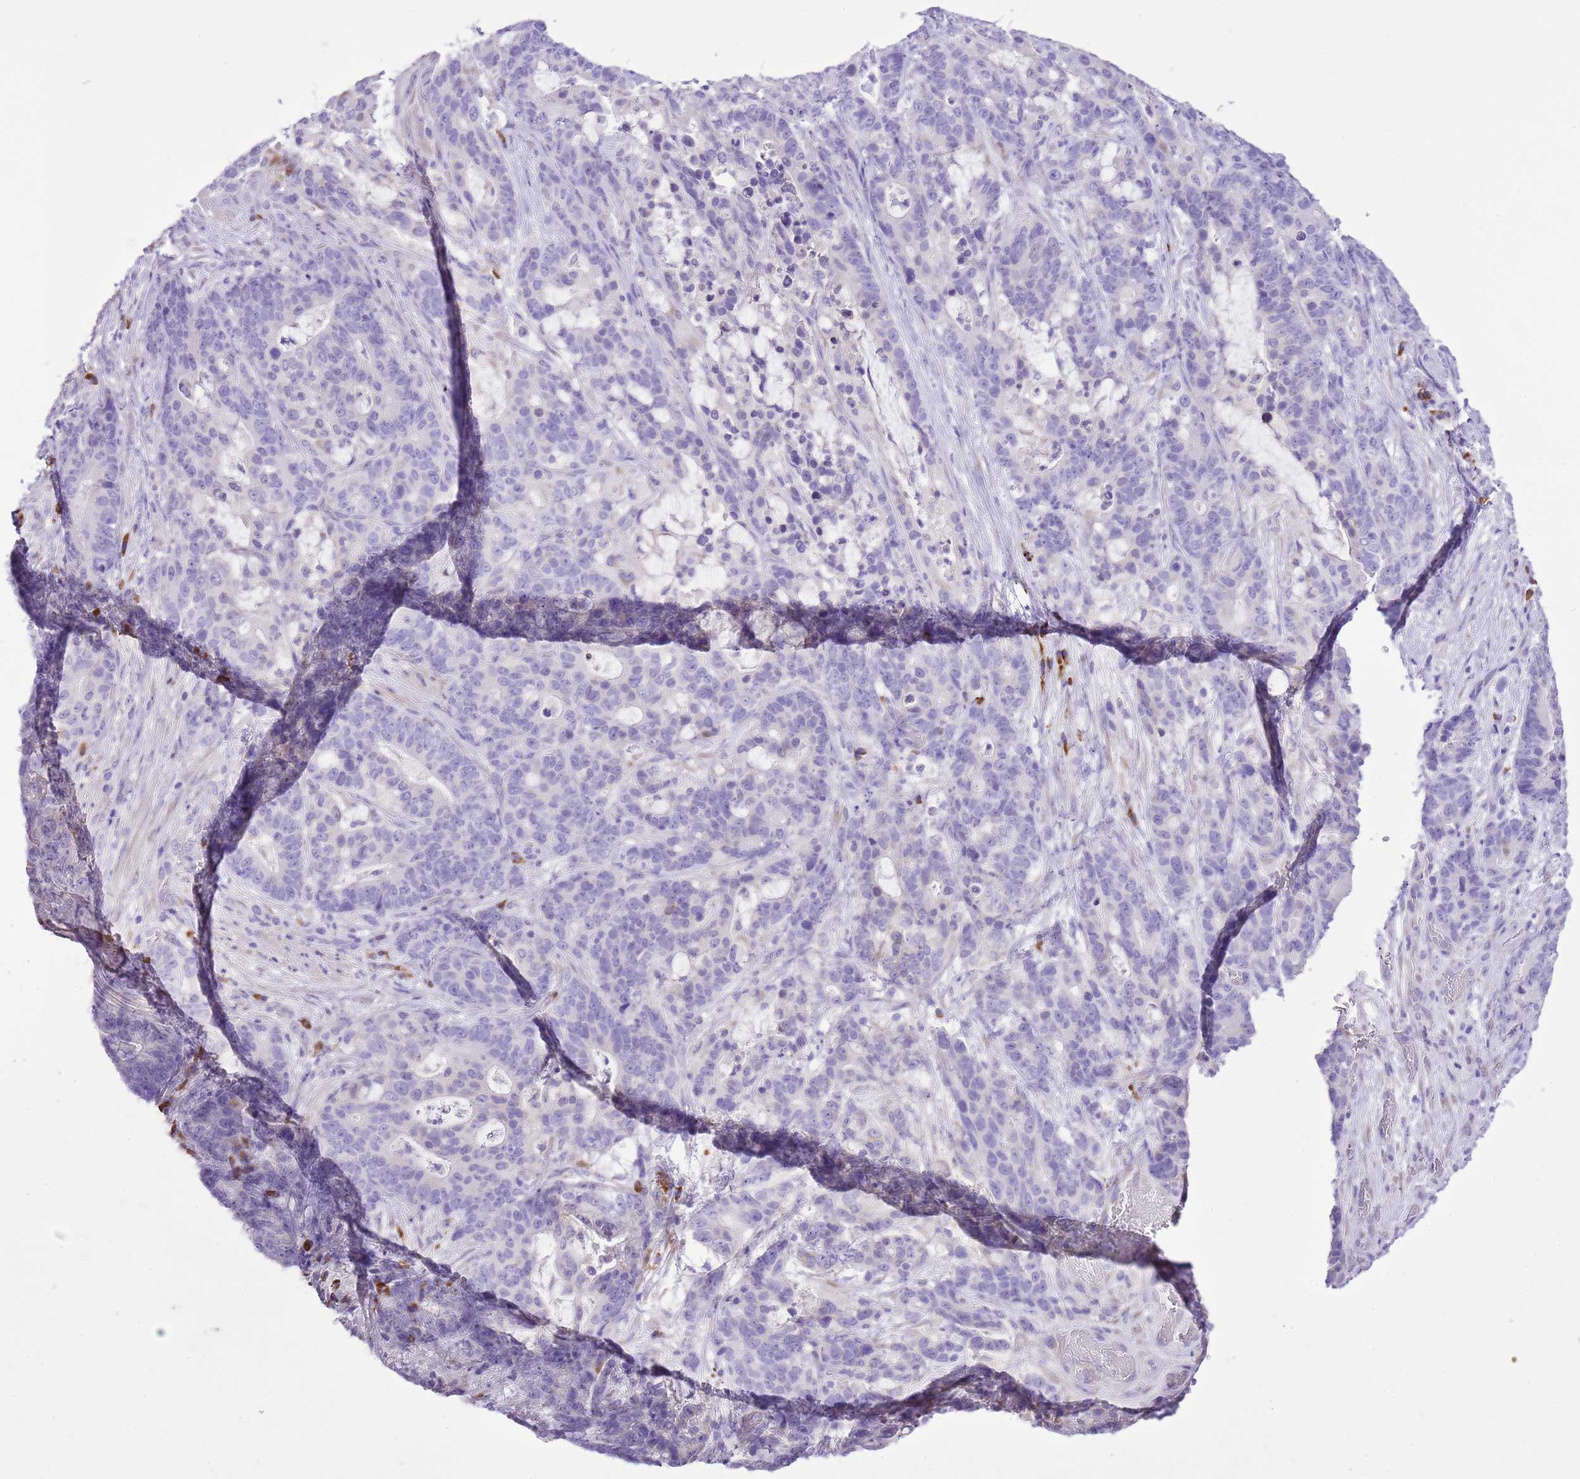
{"staining": {"intensity": "negative", "quantity": "none", "location": "none"}, "tissue": "stomach cancer", "cell_type": "Tumor cells", "image_type": "cancer", "snomed": [{"axis": "morphology", "description": "Normal tissue, NOS"}, {"axis": "morphology", "description": "Adenocarcinoma, NOS"}, {"axis": "topography", "description": "Stomach"}], "caption": "Immunohistochemical staining of human adenocarcinoma (stomach) demonstrates no significant positivity in tumor cells.", "gene": "AAR2", "patient": {"sex": "female", "age": 64}}